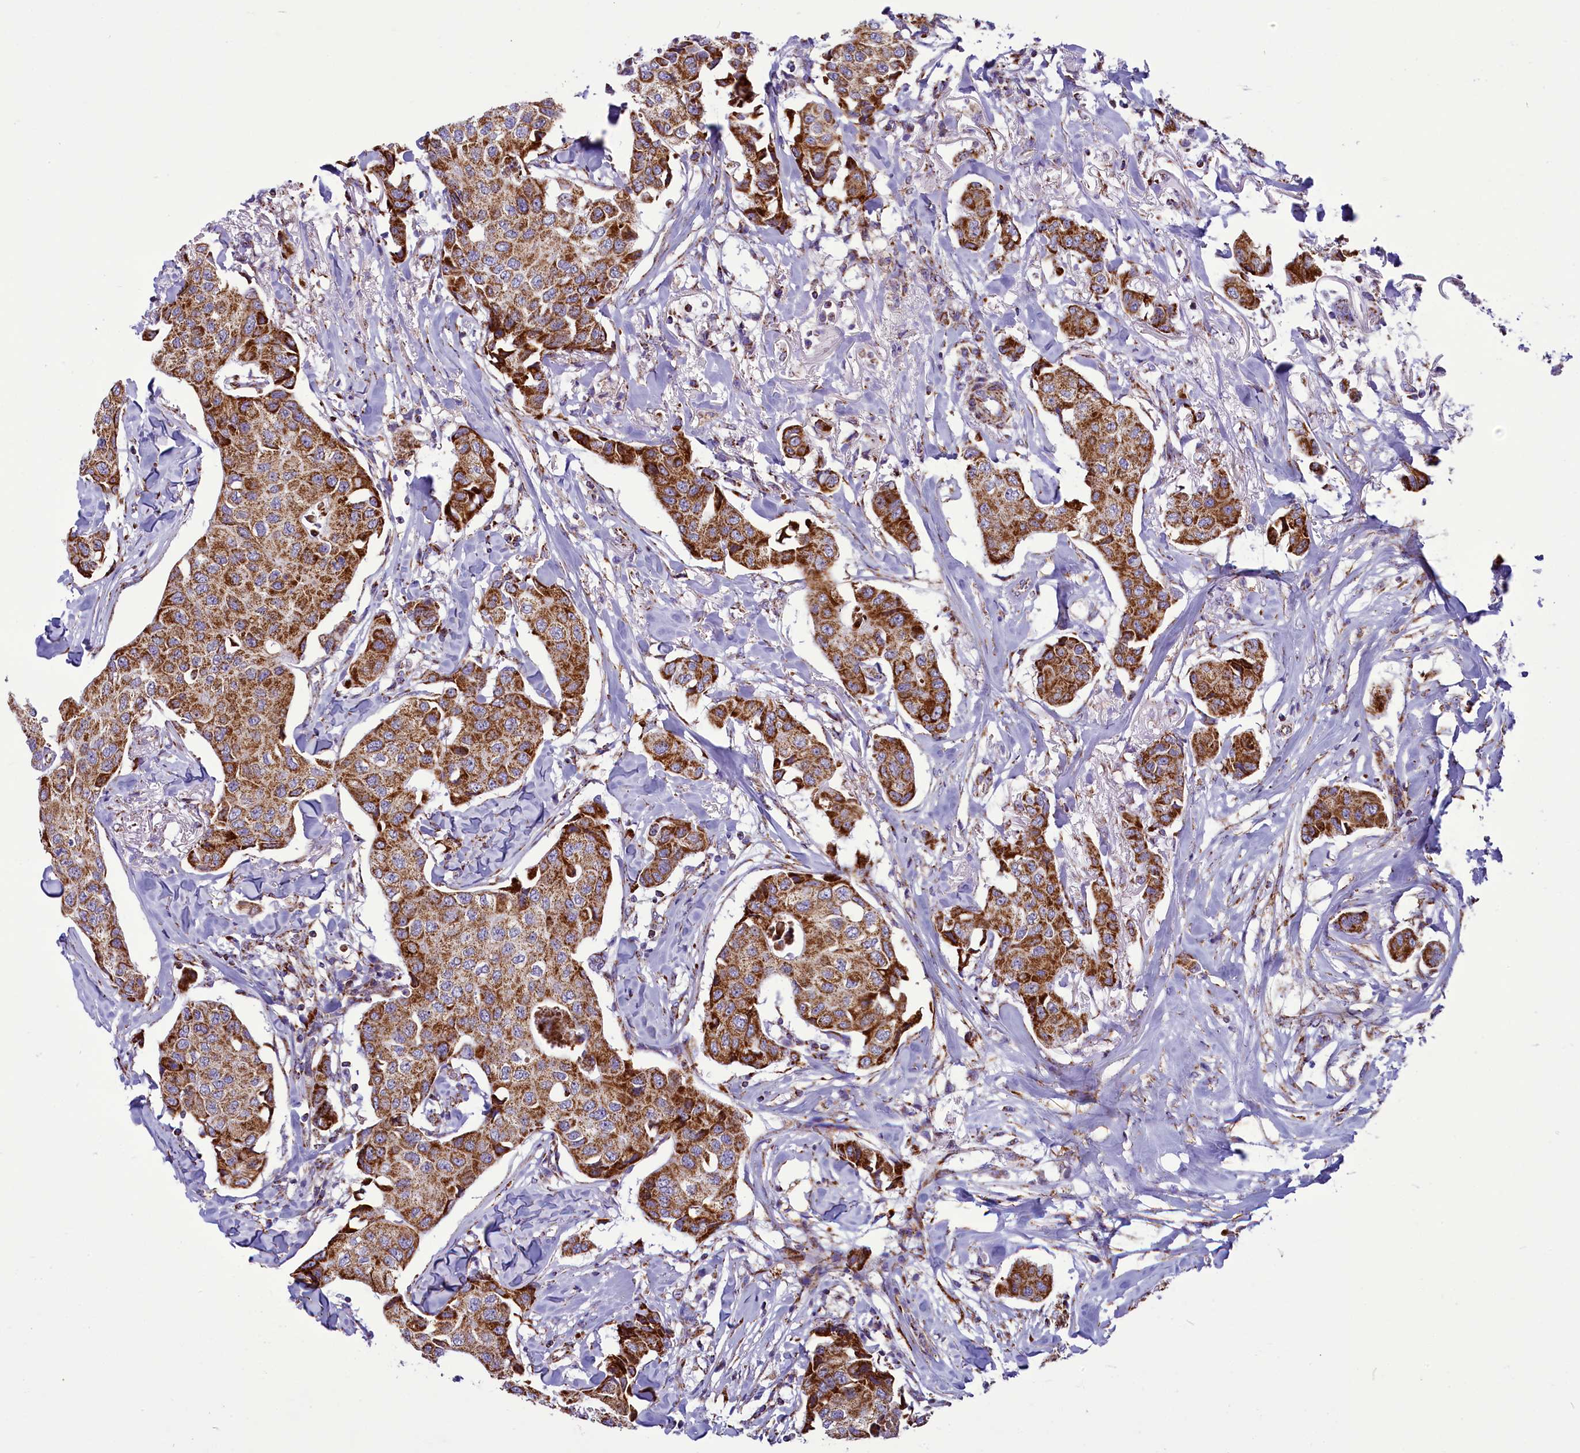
{"staining": {"intensity": "strong", "quantity": ">75%", "location": "cytoplasmic/membranous"}, "tissue": "breast cancer", "cell_type": "Tumor cells", "image_type": "cancer", "snomed": [{"axis": "morphology", "description": "Duct carcinoma"}, {"axis": "topography", "description": "Breast"}], "caption": "Protein analysis of breast infiltrating ductal carcinoma tissue demonstrates strong cytoplasmic/membranous positivity in approximately >75% of tumor cells.", "gene": "ICA1L", "patient": {"sex": "female", "age": 80}}